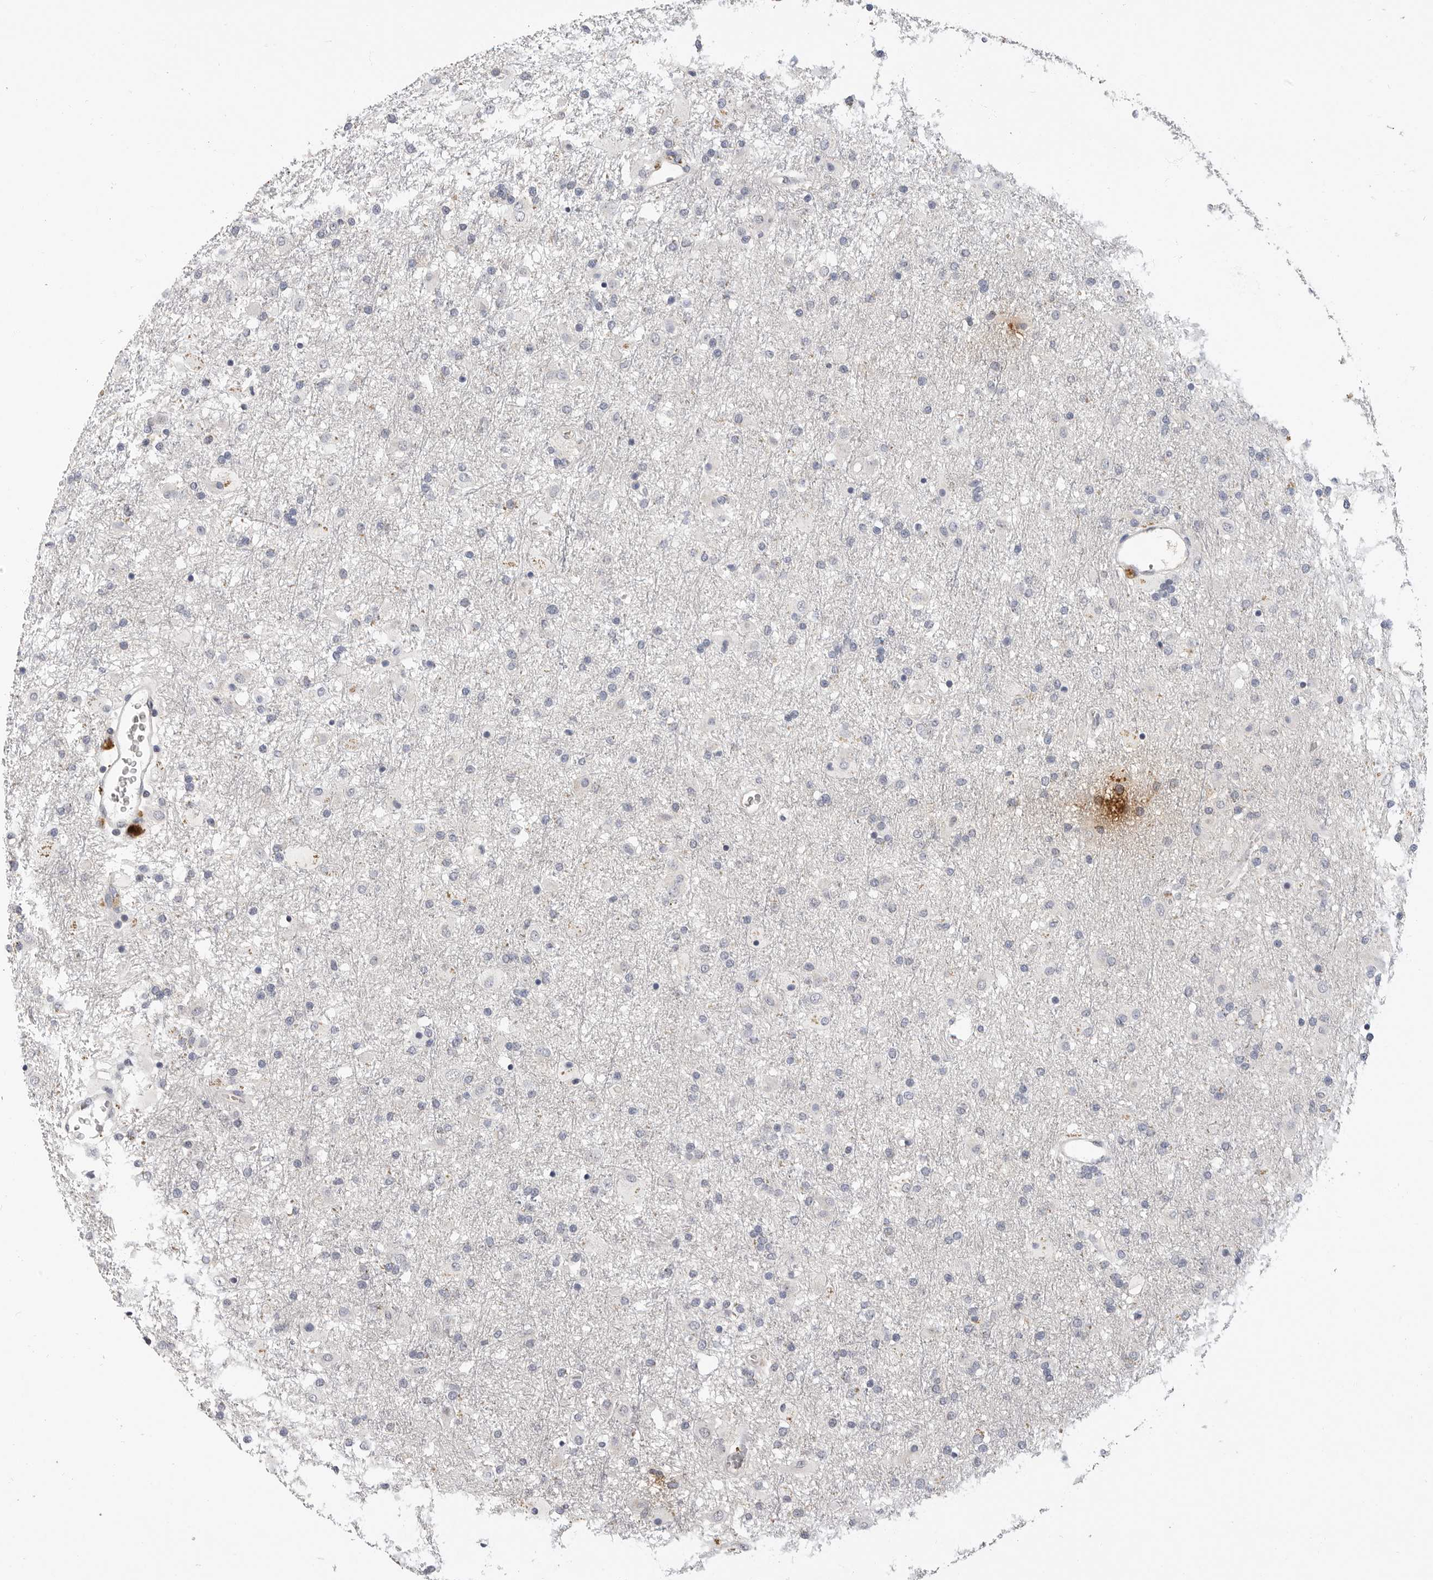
{"staining": {"intensity": "negative", "quantity": "none", "location": "none"}, "tissue": "glioma", "cell_type": "Tumor cells", "image_type": "cancer", "snomed": [{"axis": "morphology", "description": "Glioma, malignant, Low grade"}, {"axis": "topography", "description": "Brain"}], "caption": "Malignant glioma (low-grade) was stained to show a protein in brown. There is no significant positivity in tumor cells. (DAB IHC, high magnification).", "gene": "LTBR", "patient": {"sex": "male", "age": 65}}